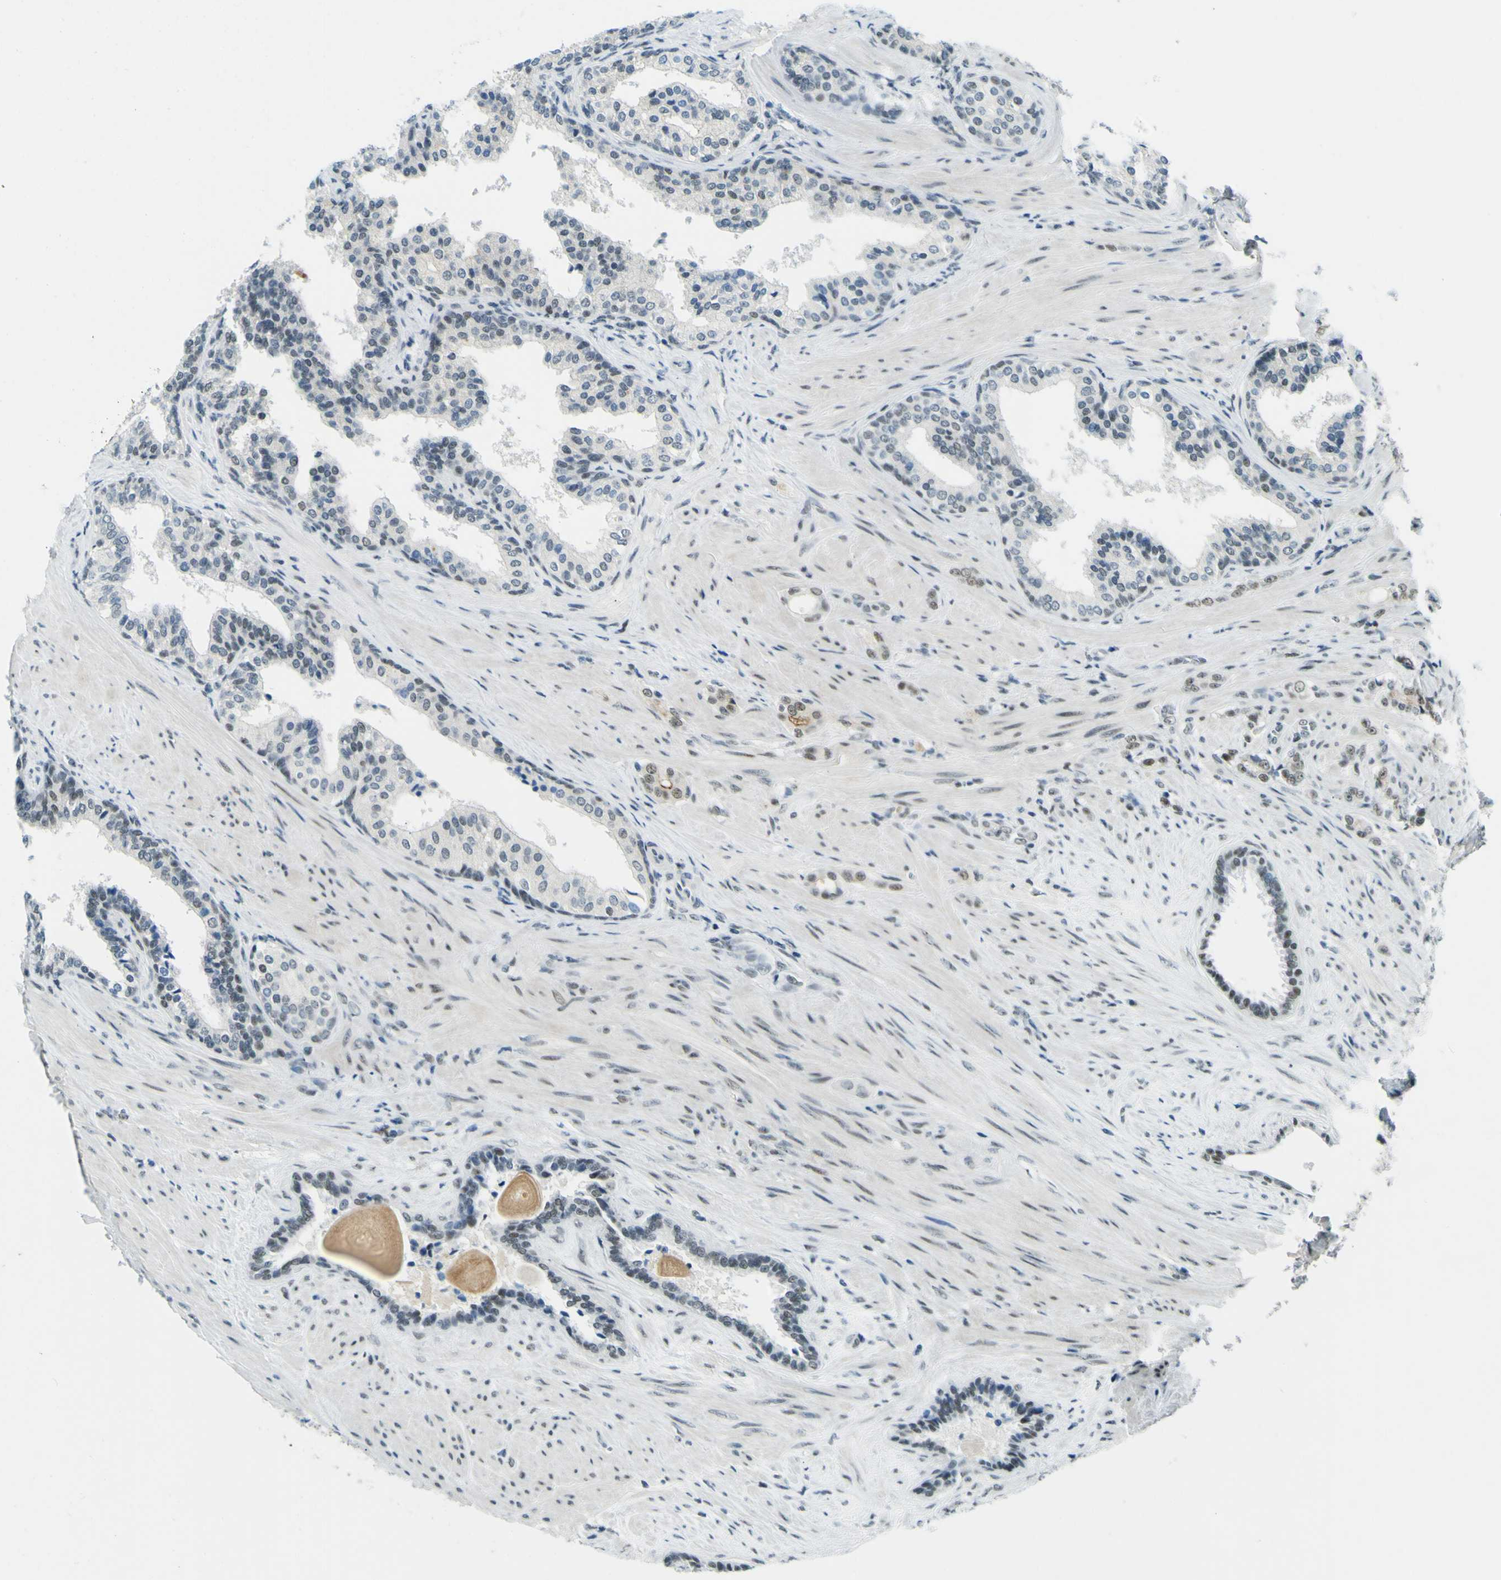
{"staining": {"intensity": "negative", "quantity": "none", "location": "none"}, "tissue": "prostate cancer", "cell_type": "Tumor cells", "image_type": "cancer", "snomed": [{"axis": "morphology", "description": "Adenocarcinoma, Low grade"}, {"axis": "topography", "description": "Prostate"}], "caption": "A high-resolution photomicrograph shows immunohistochemistry staining of prostate cancer (low-grade adenocarcinoma), which reveals no significant staining in tumor cells. Nuclei are stained in blue.", "gene": "CEBPG", "patient": {"sex": "male", "age": 60}}